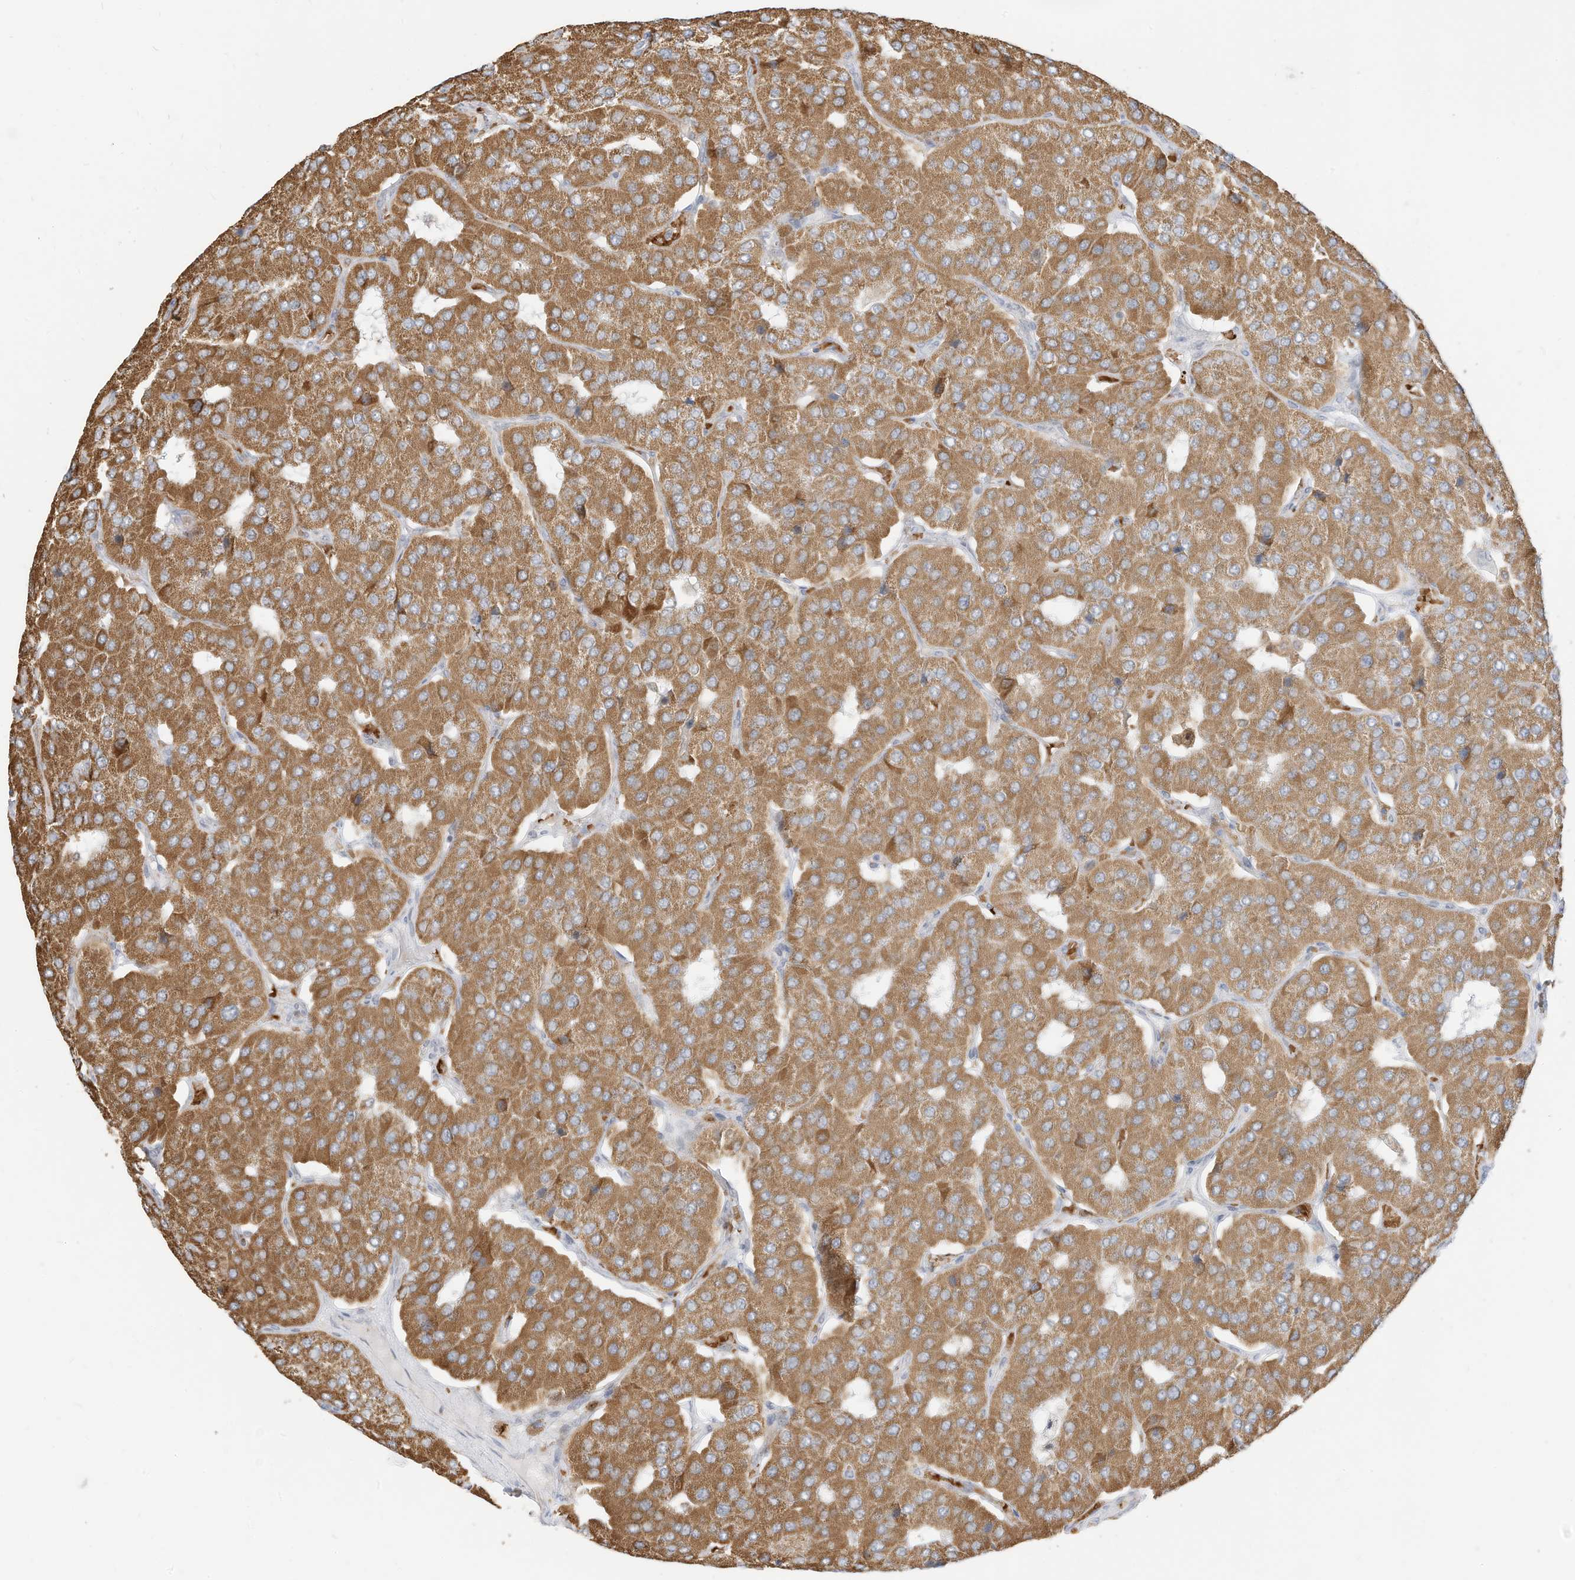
{"staining": {"intensity": "moderate", "quantity": ">75%", "location": "cytoplasmic/membranous"}, "tissue": "parathyroid gland", "cell_type": "Glandular cells", "image_type": "normal", "snomed": [{"axis": "morphology", "description": "Normal tissue, NOS"}, {"axis": "morphology", "description": "Adenoma, NOS"}, {"axis": "topography", "description": "Parathyroid gland"}], "caption": "This image displays immunohistochemistry staining of normal parathyroid gland, with medium moderate cytoplasmic/membranous expression in approximately >75% of glandular cells.", "gene": "MTUS2", "patient": {"sex": "female", "age": 86}}